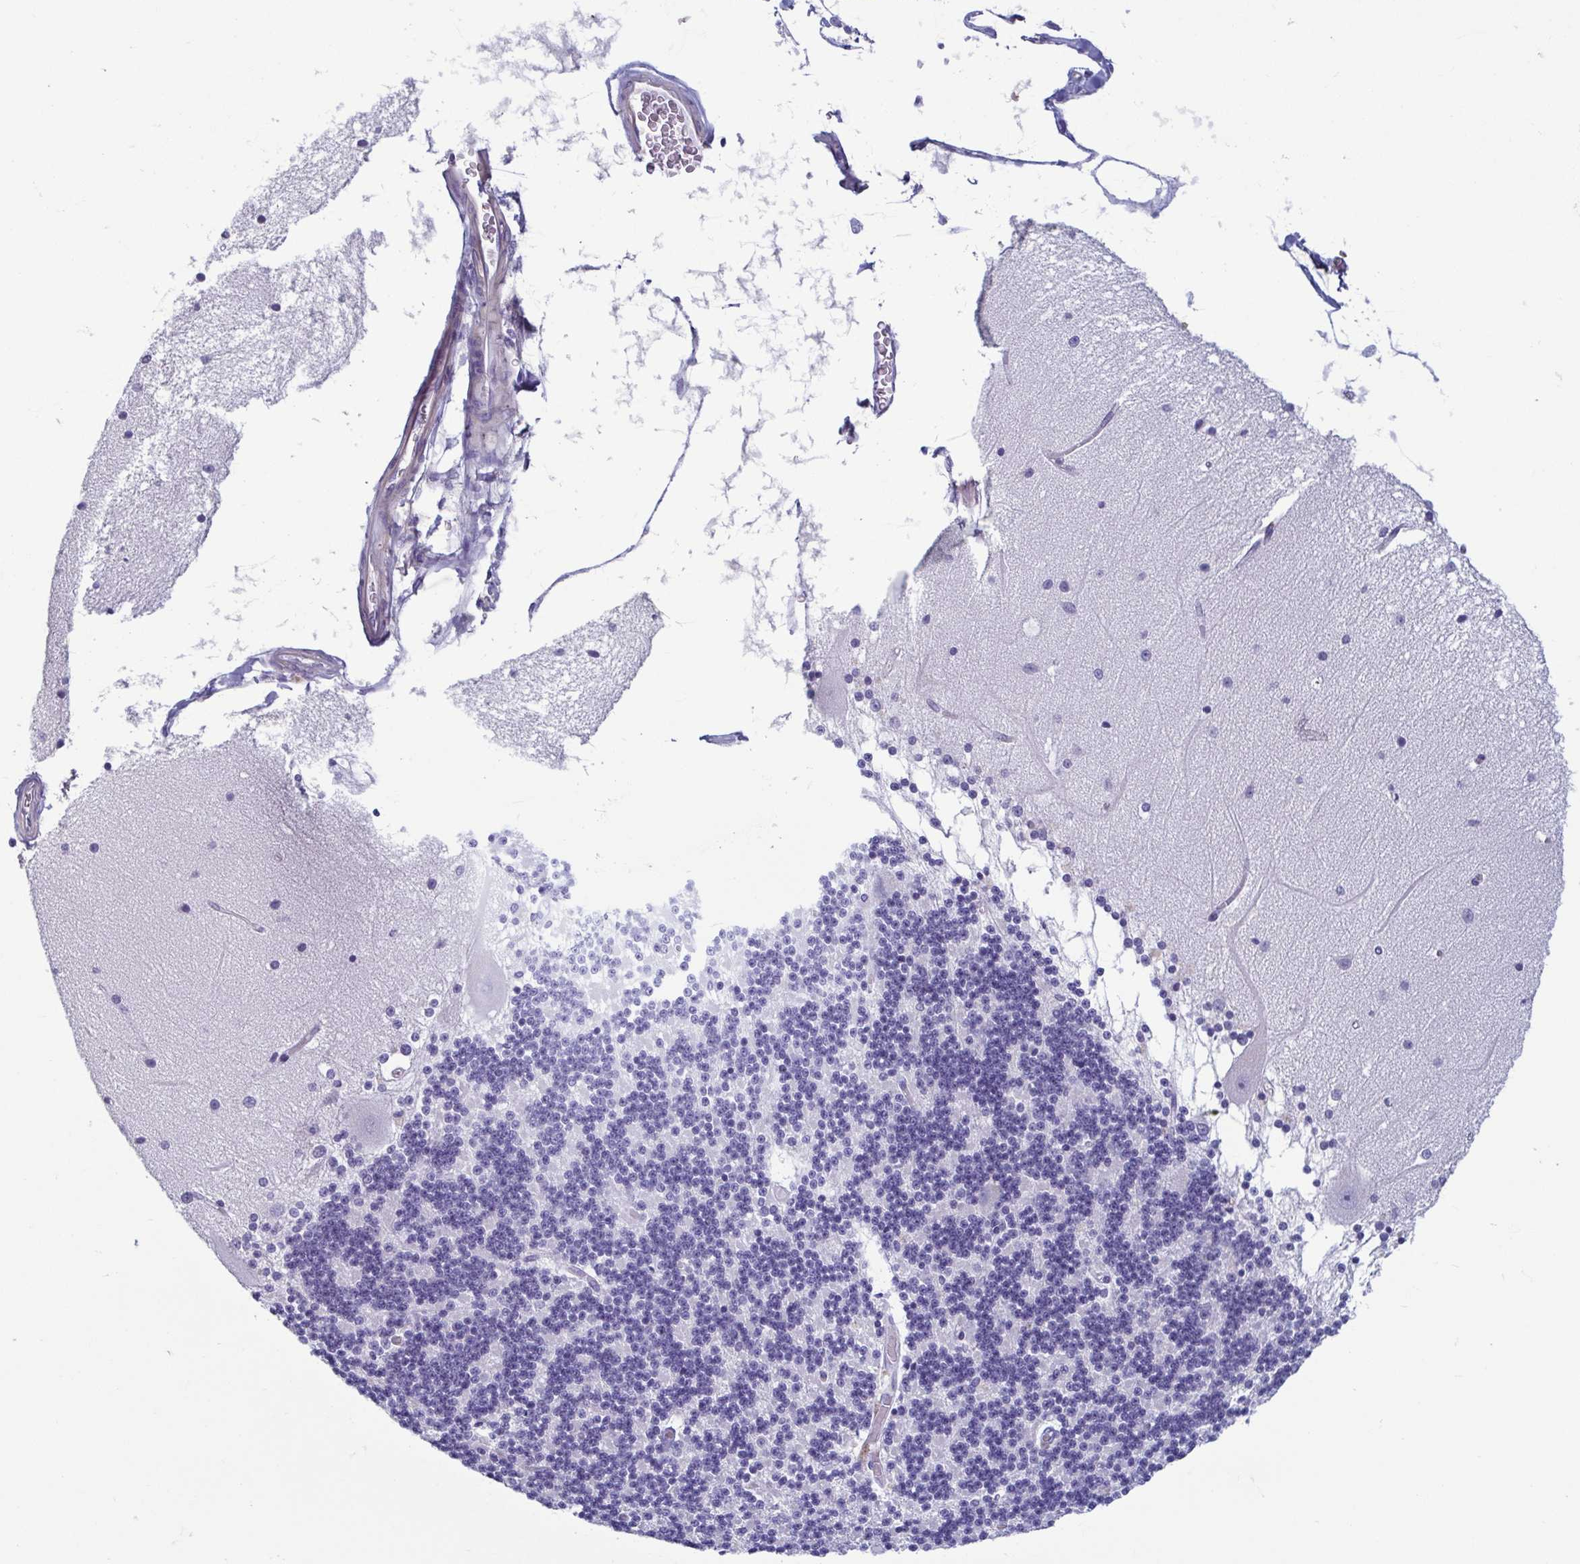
{"staining": {"intensity": "negative", "quantity": "none", "location": "none"}, "tissue": "cerebellum", "cell_type": "Cells in granular layer", "image_type": "normal", "snomed": [{"axis": "morphology", "description": "Normal tissue, NOS"}, {"axis": "topography", "description": "Cerebellum"}], "caption": "Immunohistochemical staining of unremarkable cerebellum demonstrates no significant staining in cells in granular layer.", "gene": "MORC4", "patient": {"sex": "female", "age": 54}}